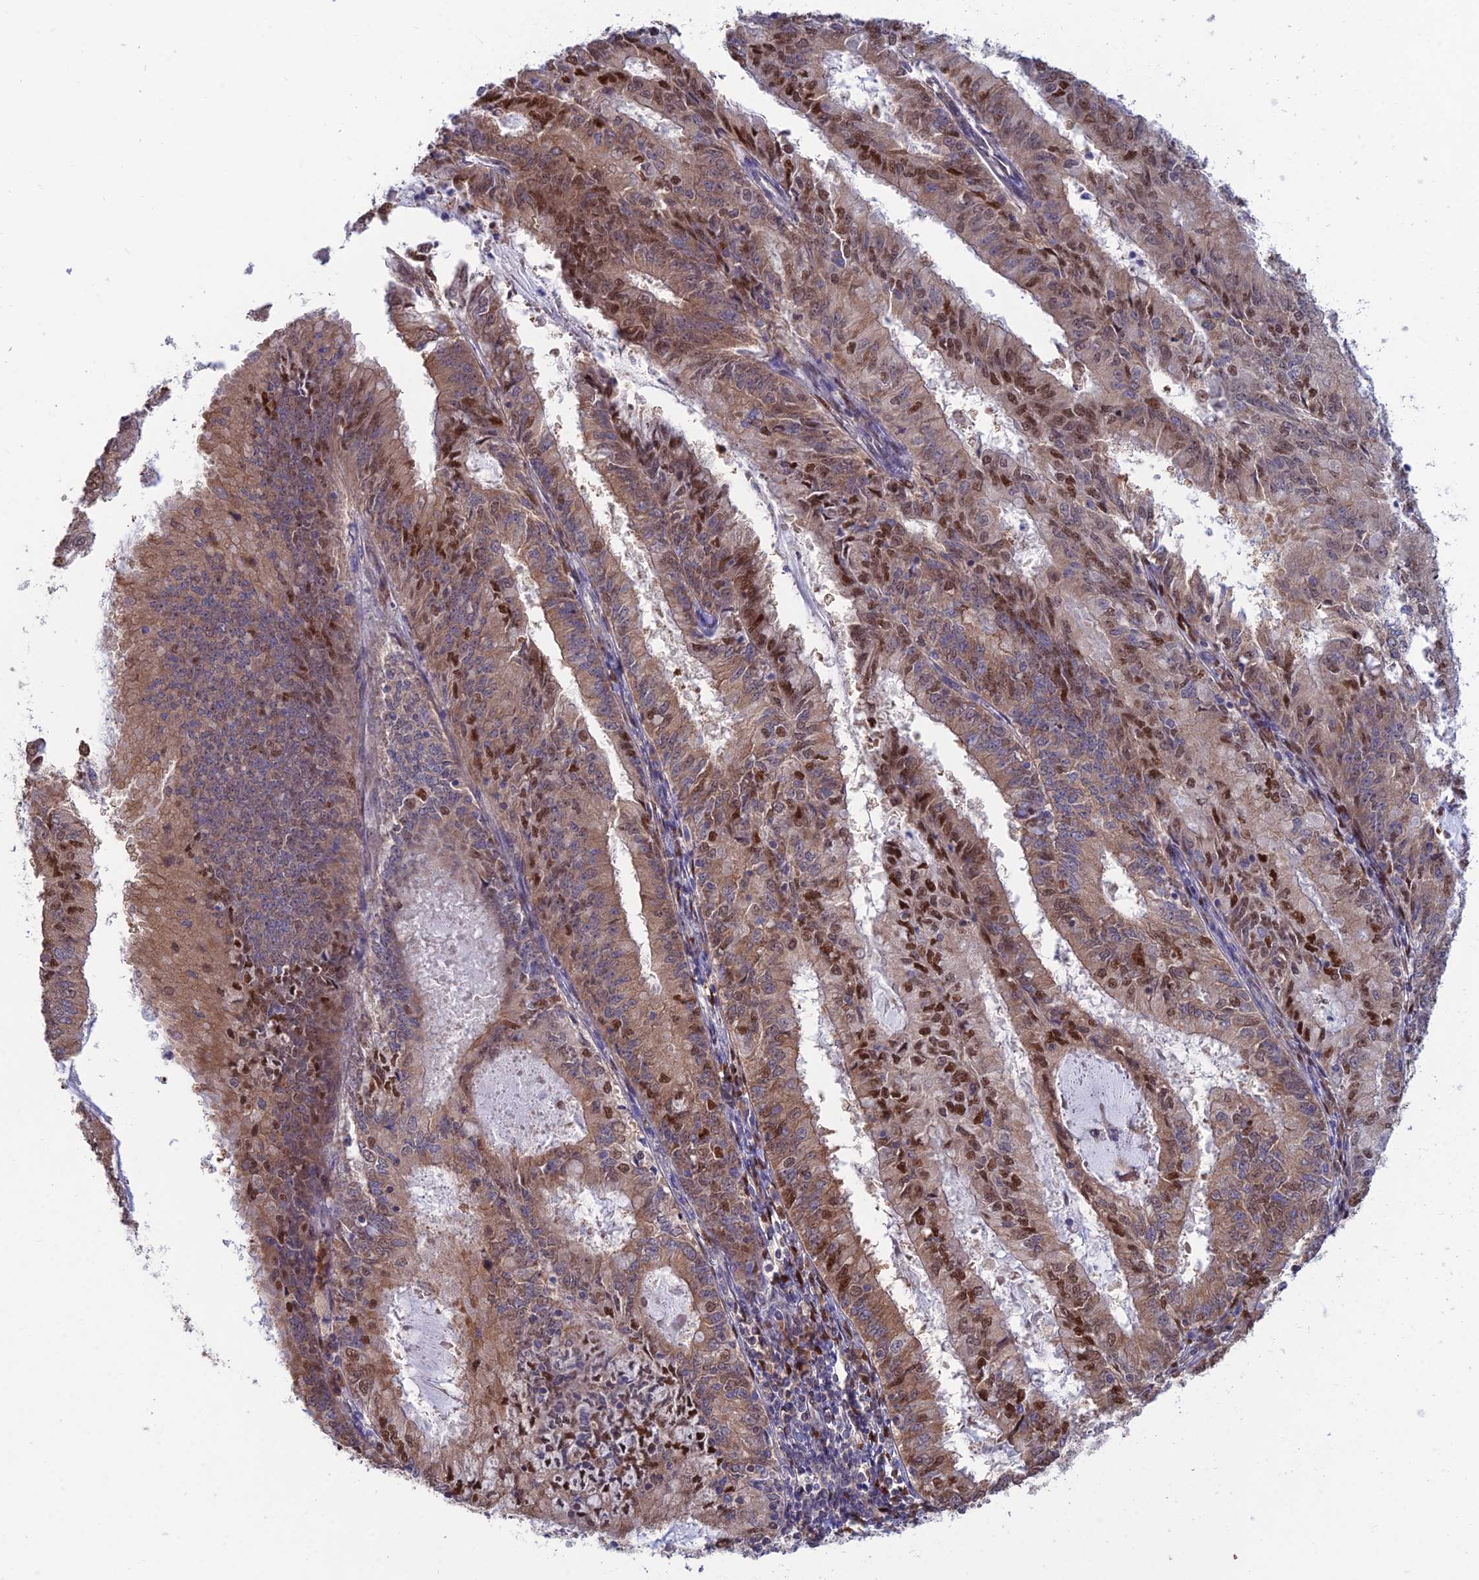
{"staining": {"intensity": "strong", "quantity": ">75%", "location": "cytoplasmic/membranous,nuclear"}, "tissue": "endometrial cancer", "cell_type": "Tumor cells", "image_type": "cancer", "snomed": [{"axis": "morphology", "description": "Adenocarcinoma, NOS"}, {"axis": "topography", "description": "Endometrium"}], "caption": "This is a micrograph of immunohistochemistry (IHC) staining of endometrial cancer (adenocarcinoma), which shows strong expression in the cytoplasmic/membranous and nuclear of tumor cells.", "gene": "DNPEP", "patient": {"sex": "female", "age": 57}}